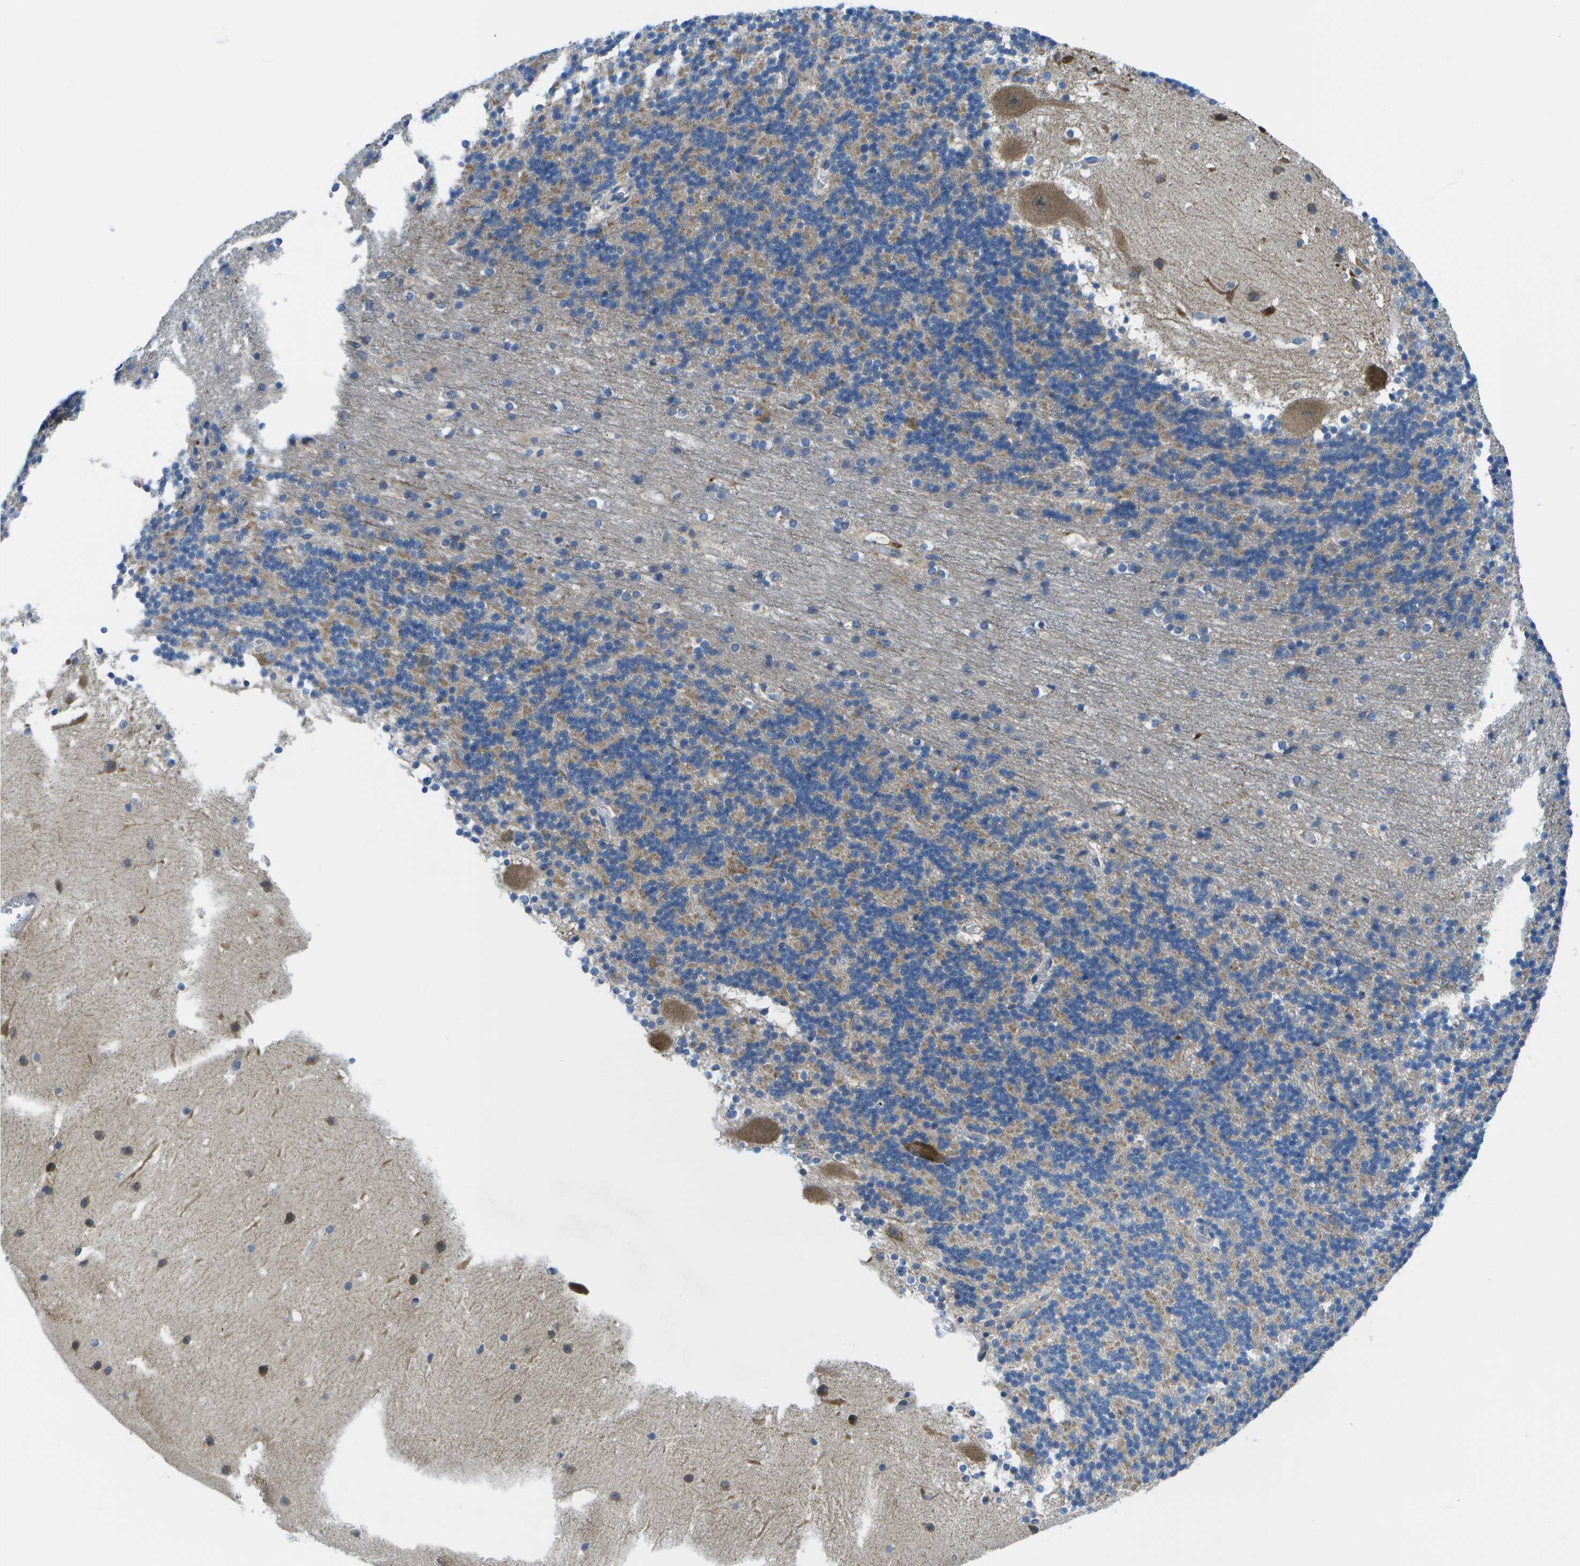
{"staining": {"intensity": "moderate", "quantity": "<25%", "location": "cytoplasmic/membranous"}, "tissue": "cerebellum", "cell_type": "Cells in granular layer", "image_type": "normal", "snomed": [{"axis": "morphology", "description": "Normal tissue, NOS"}, {"axis": "topography", "description": "Cerebellum"}], "caption": "Moderate cytoplasmic/membranous expression is identified in about <25% of cells in granular layer in benign cerebellum. (DAB (3,3'-diaminobenzidine) = brown stain, brightfield microscopy at high magnification).", "gene": "GDF5", "patient": {"sex": "male", "age": 45}}